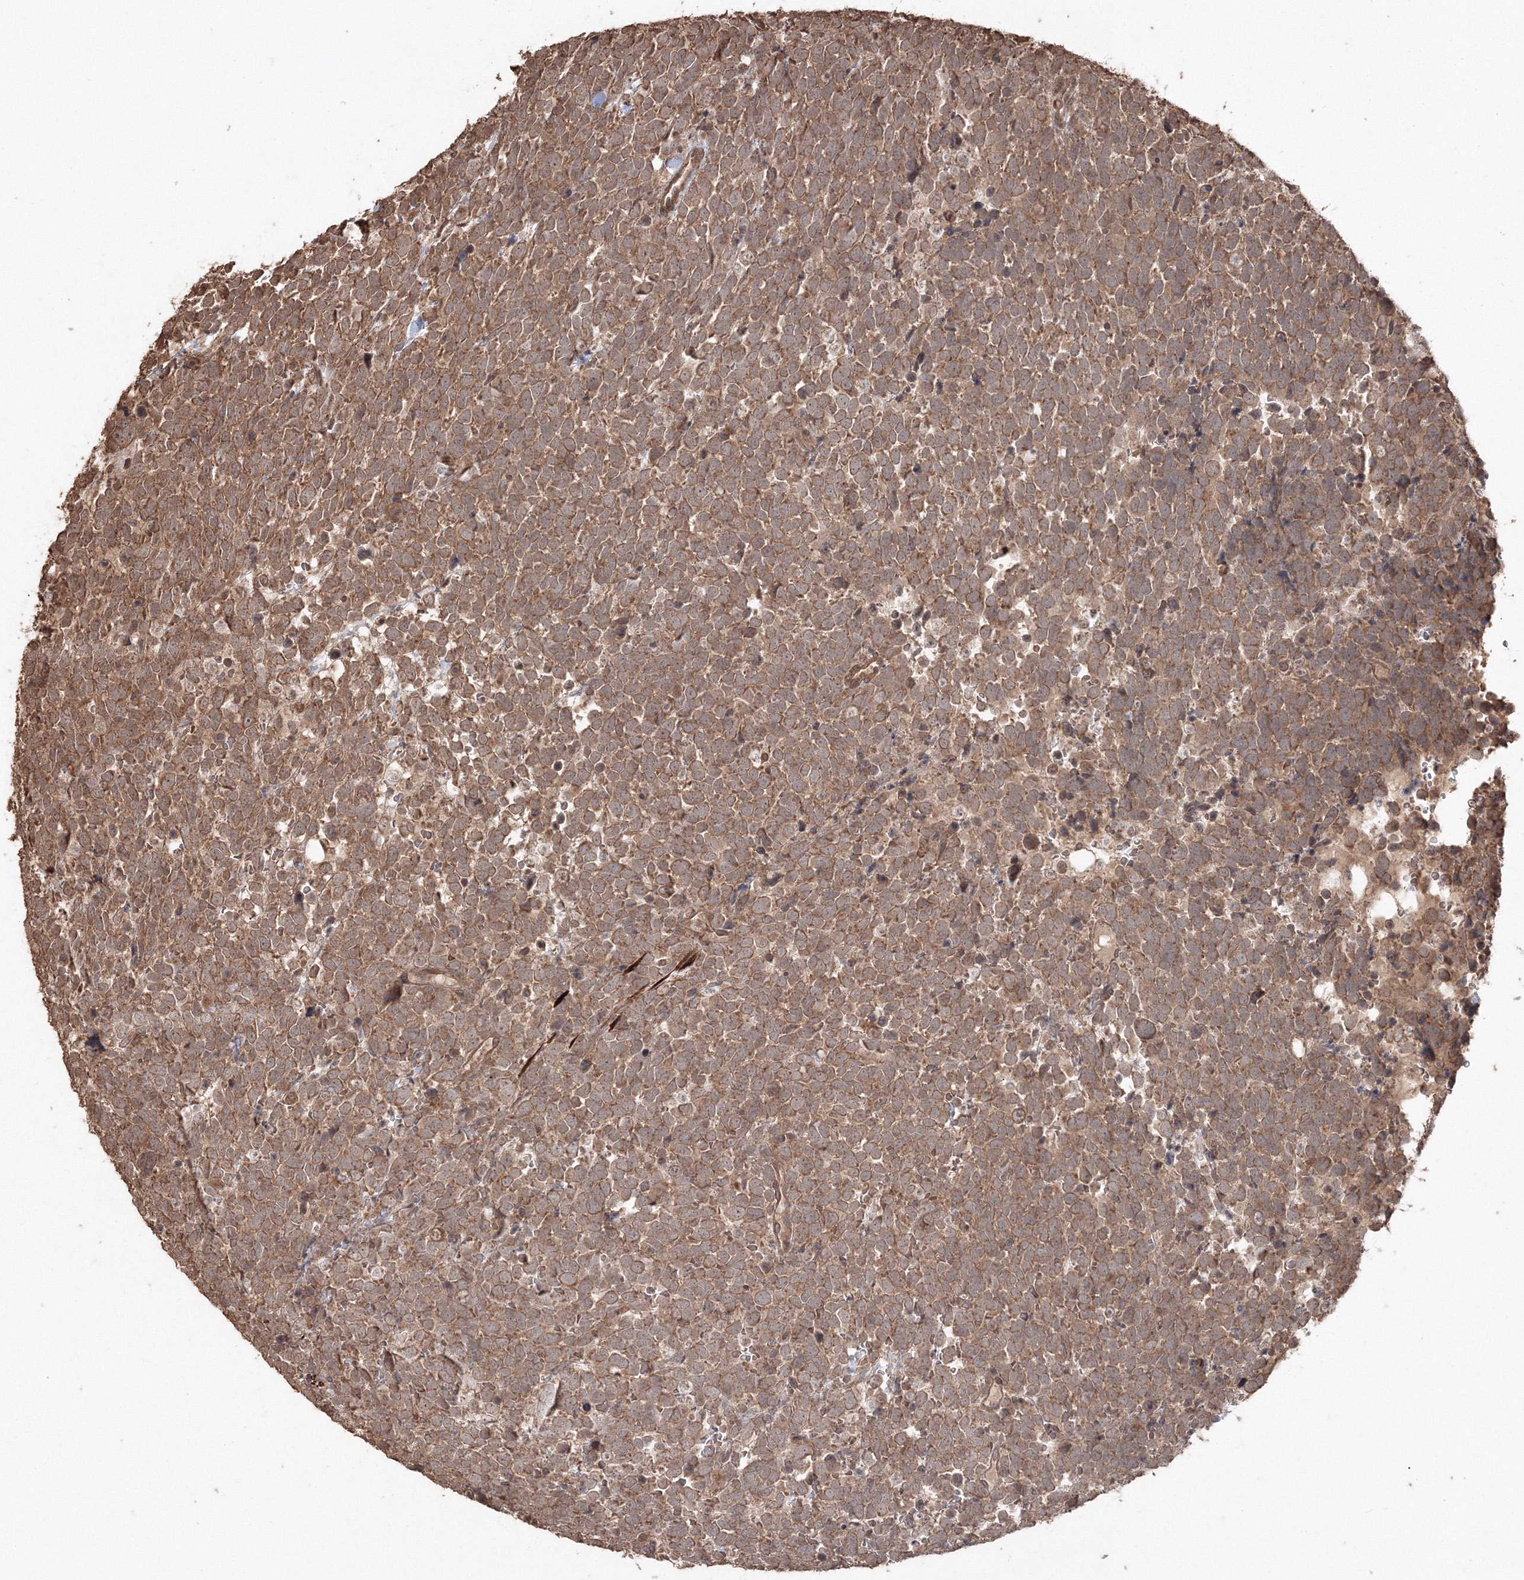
{"staining": {"intensity": "moderate", "quantity": ">75%", "location": "cytoplasmic/membranous"}, "tissue": "urothelial cancer", "cell_type": "Tumor cells", "image_type": "cancer", "snomed": [{"axis": "morphology", "description": "Urothelial carcinoma, High grade"}, {"axis": "topography", "description": "Urinary bladder"}], "caption": "Urothelial cancer was stained to show a protein in brown. There is medium levels of moderate cytoplasmic/membranous expression in about >75% of tumor cells.", "gene": "CCDC122", "patient": {"sex": "female", "age": 82}}